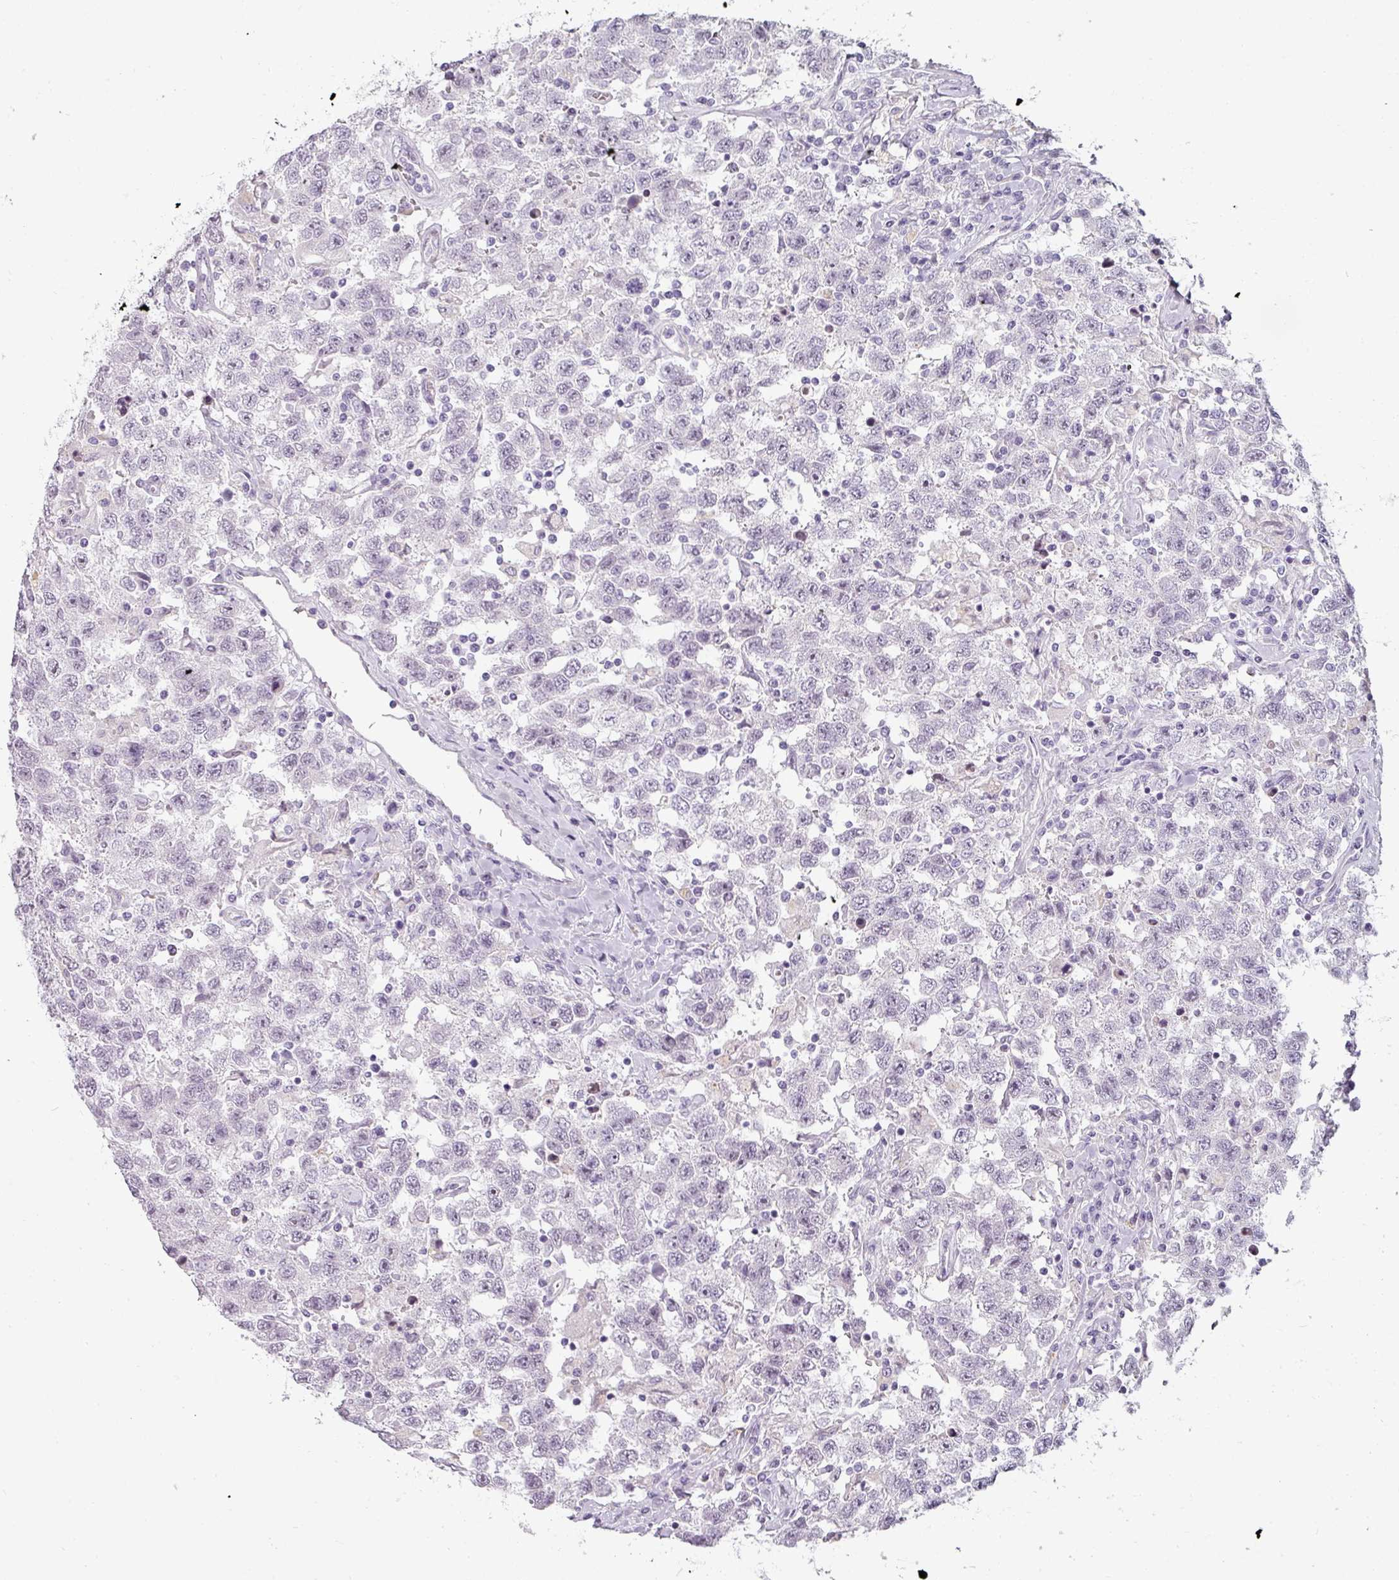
{"staining": {"intensity": "negative", "quantity": "none", "location": "none"}, "tissue": "testis cancer", "cell_type": "Tumor cells", "image_type": "cancer", "snomed": [{"axis": "morphology", "description": "Seminoma, NOS"}, {"axis": "topography", "description": "Testis"}], "caption": "An immunohistochemistry photomicrograph of seminoma (testis) is shown. There is no staining in tumor cells of seminoma (testis). (DAB (3,3'-diaminobenzidine) immunohistochemistry, high magnification).", "gene": "ASB1", "patient": {"sex": "male", "age": 41}}